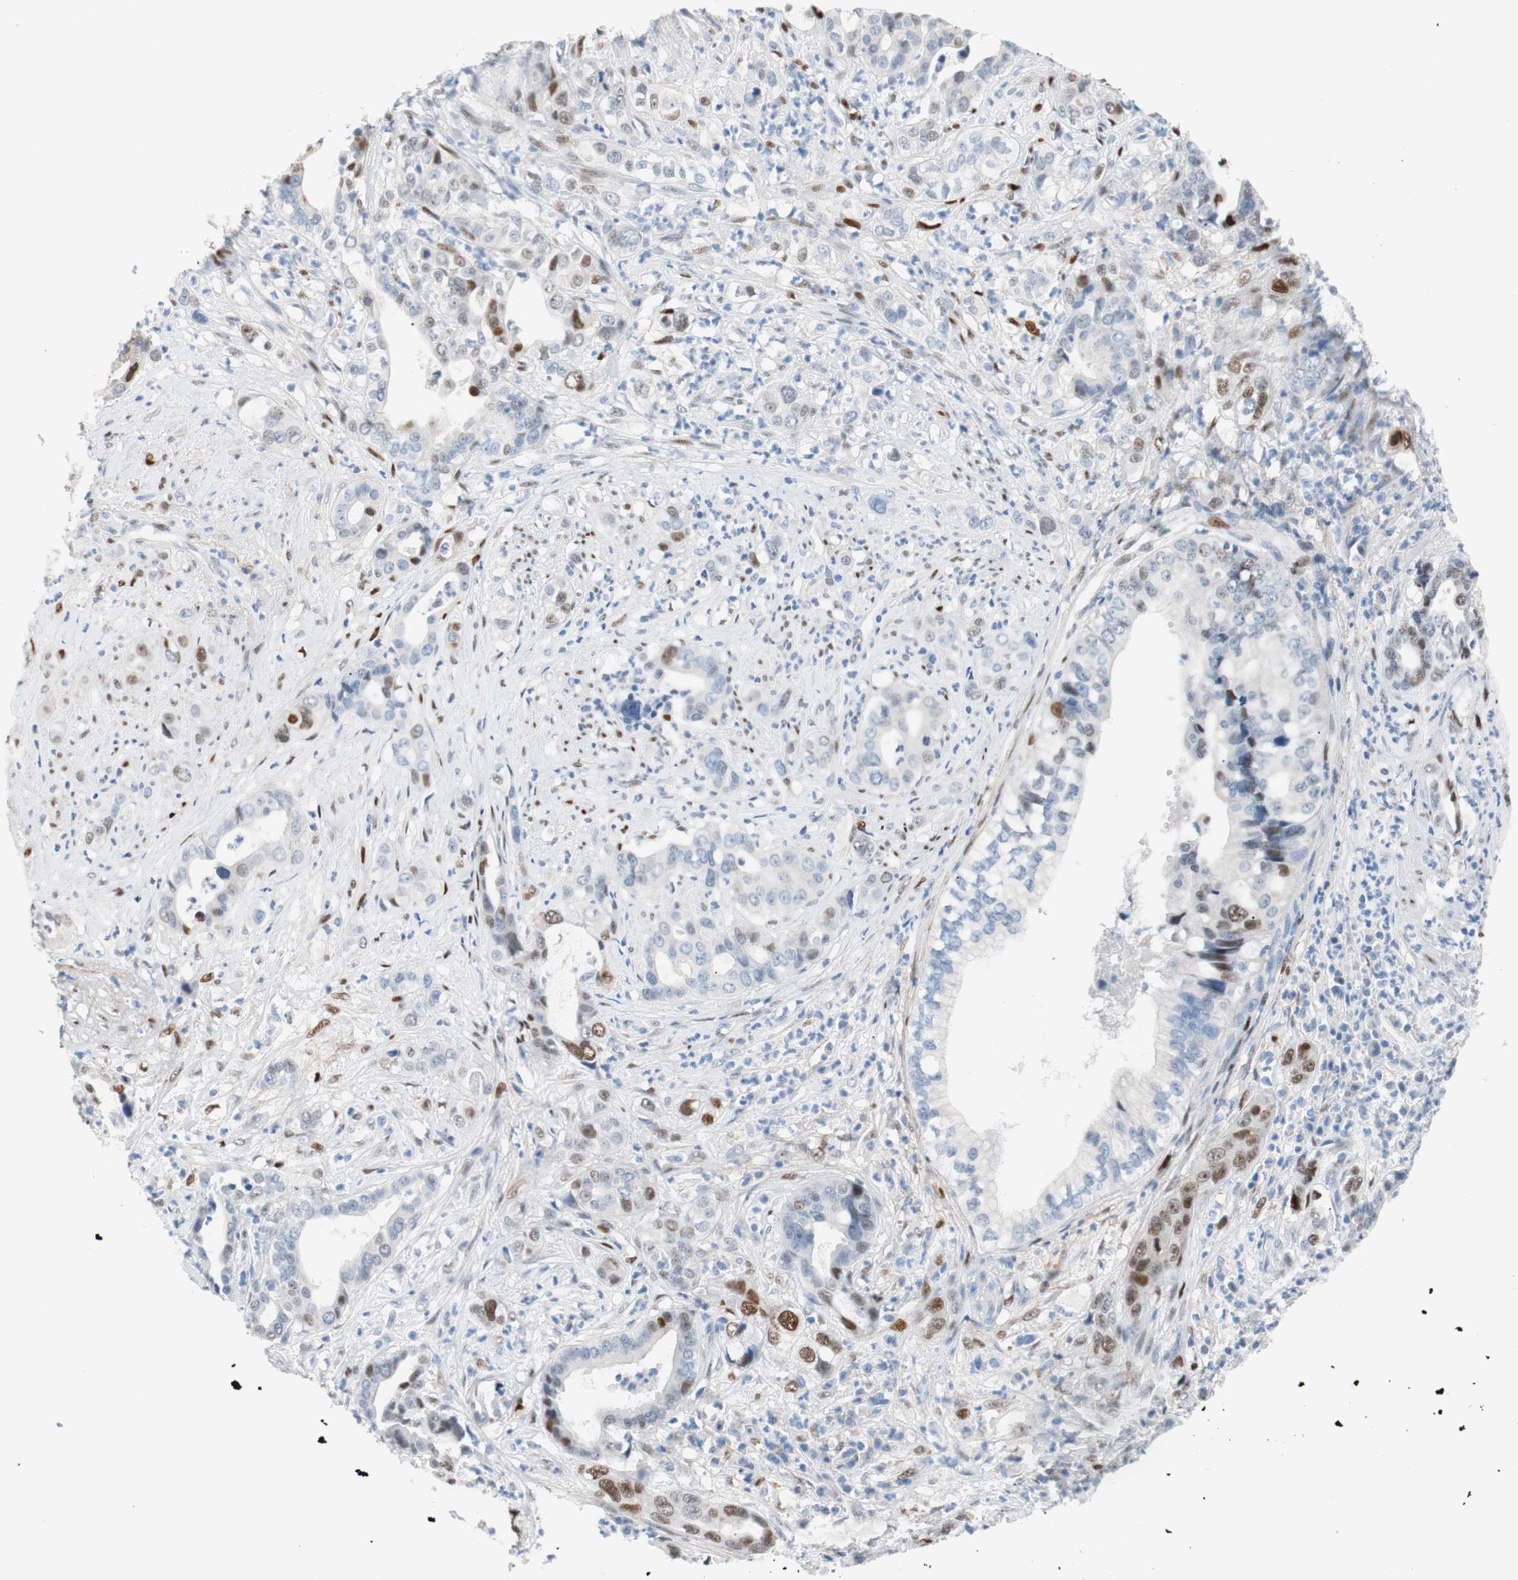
{"staining": {"intensity": "strong", "quantity": "25%-75%", "location": "nuclear"}, "tissue": "liver cancer", "cell_type": "Tumor cells", "image_type": "cancer", "snomed": [{"axis": "morphology", "description": "Cholangiocarcinoma"}, {"axis": "topography", "description": "Liver"}], "caption": "Immunohistochemical staining of human liver cancer (cholangiocarcinoma) demonstrates high levels of strong nuclear positivity in about 25%-75% of tumor cells.", "gene": "FOSL1", "patient": {"sex": "female", "age": 61}}